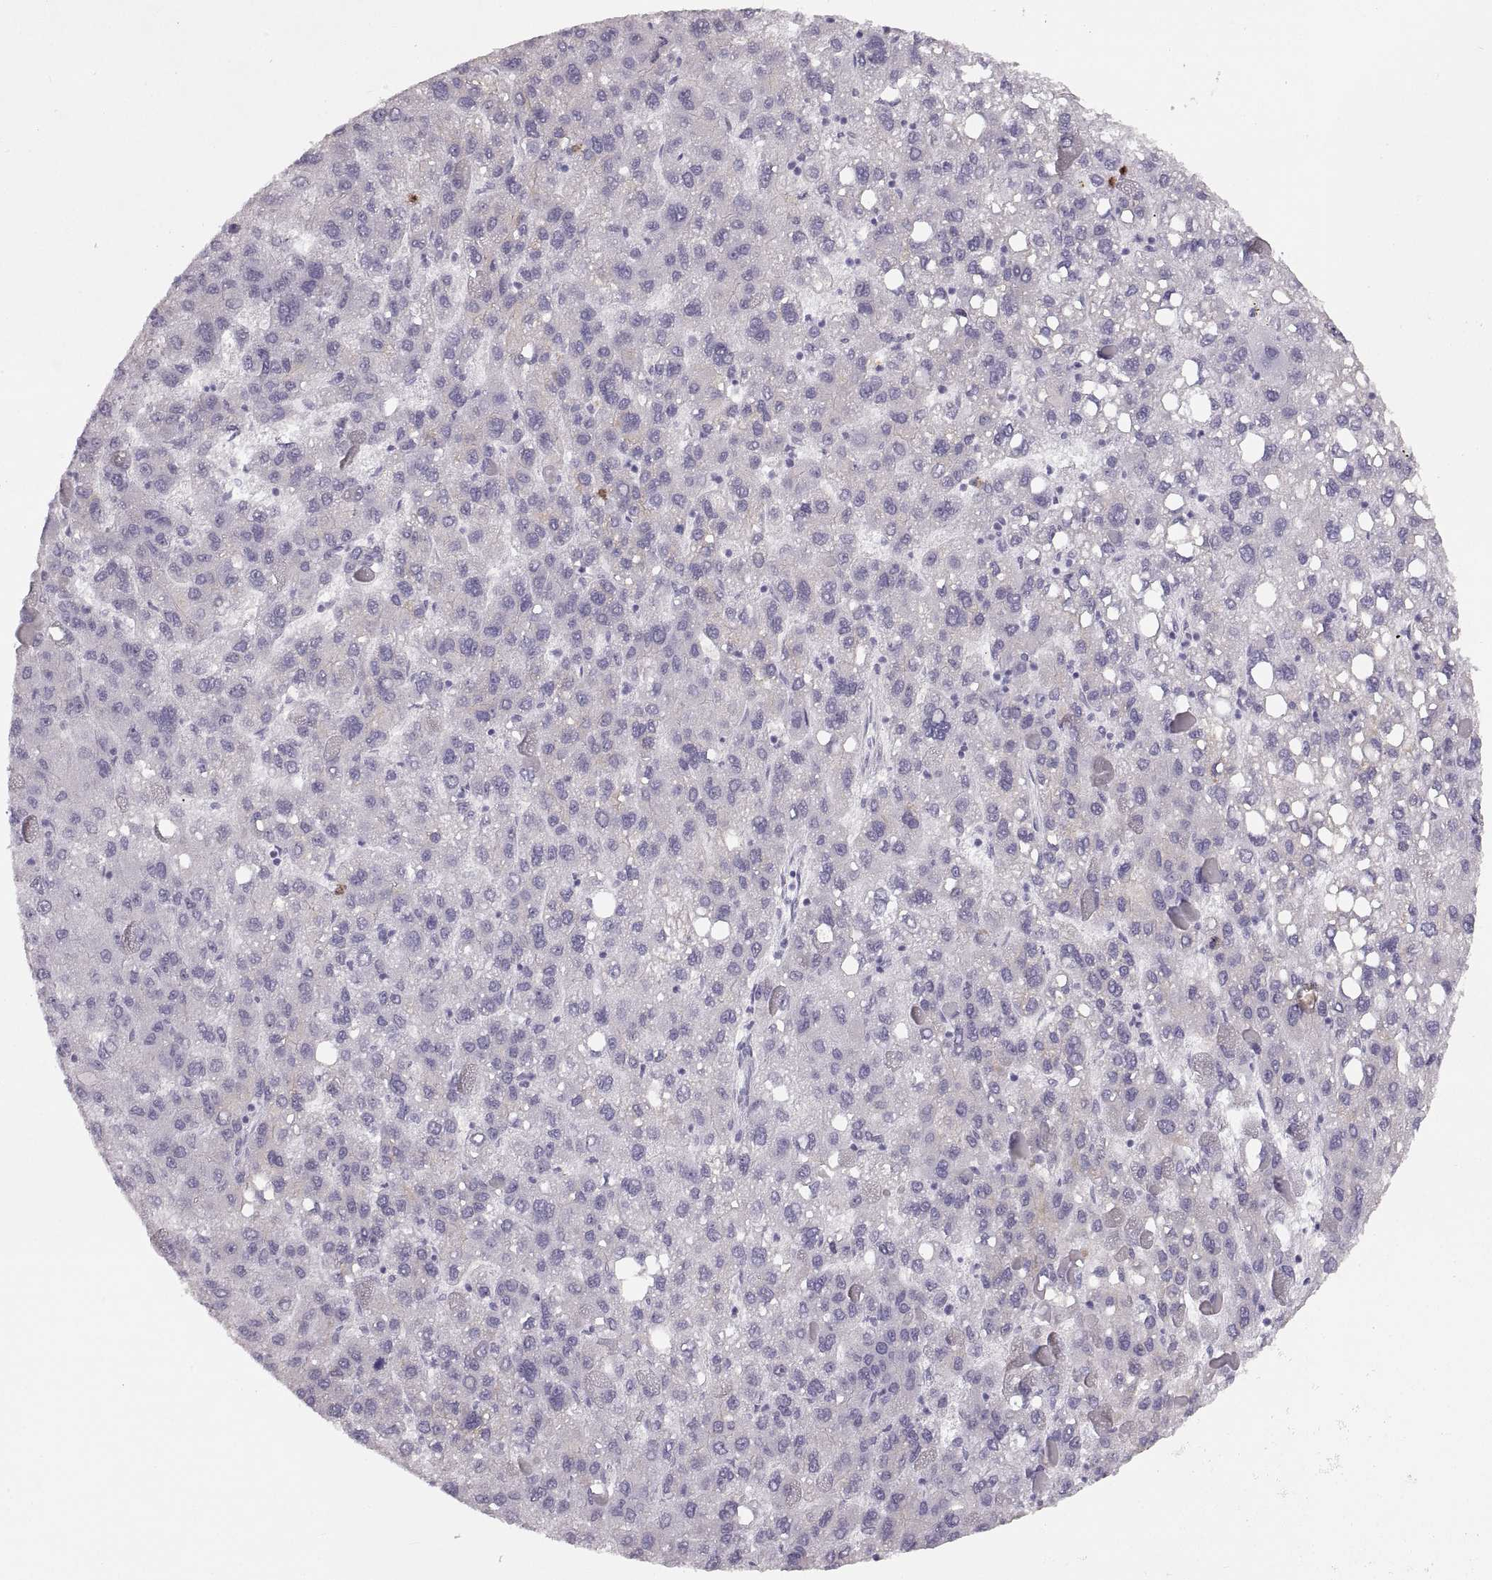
{"staining": {"intensity": "negative", "quantity": "none", "location": "none"}, "tissue": "liver cancer", "cell_type": "Tumor cells", "image_type": "cancer", "snomed": [{"axis": "morphology", "description": "Carcinoma, Hepatocellular, NOS"}, {"axis": "topography", "description": "Liver"}], "caption": "Liver cancer was stained to show a protein in brown. There is no significant staining in tumor cells.", "gene": "MILR1", "patient": {"sex": "female", "age": 82}}